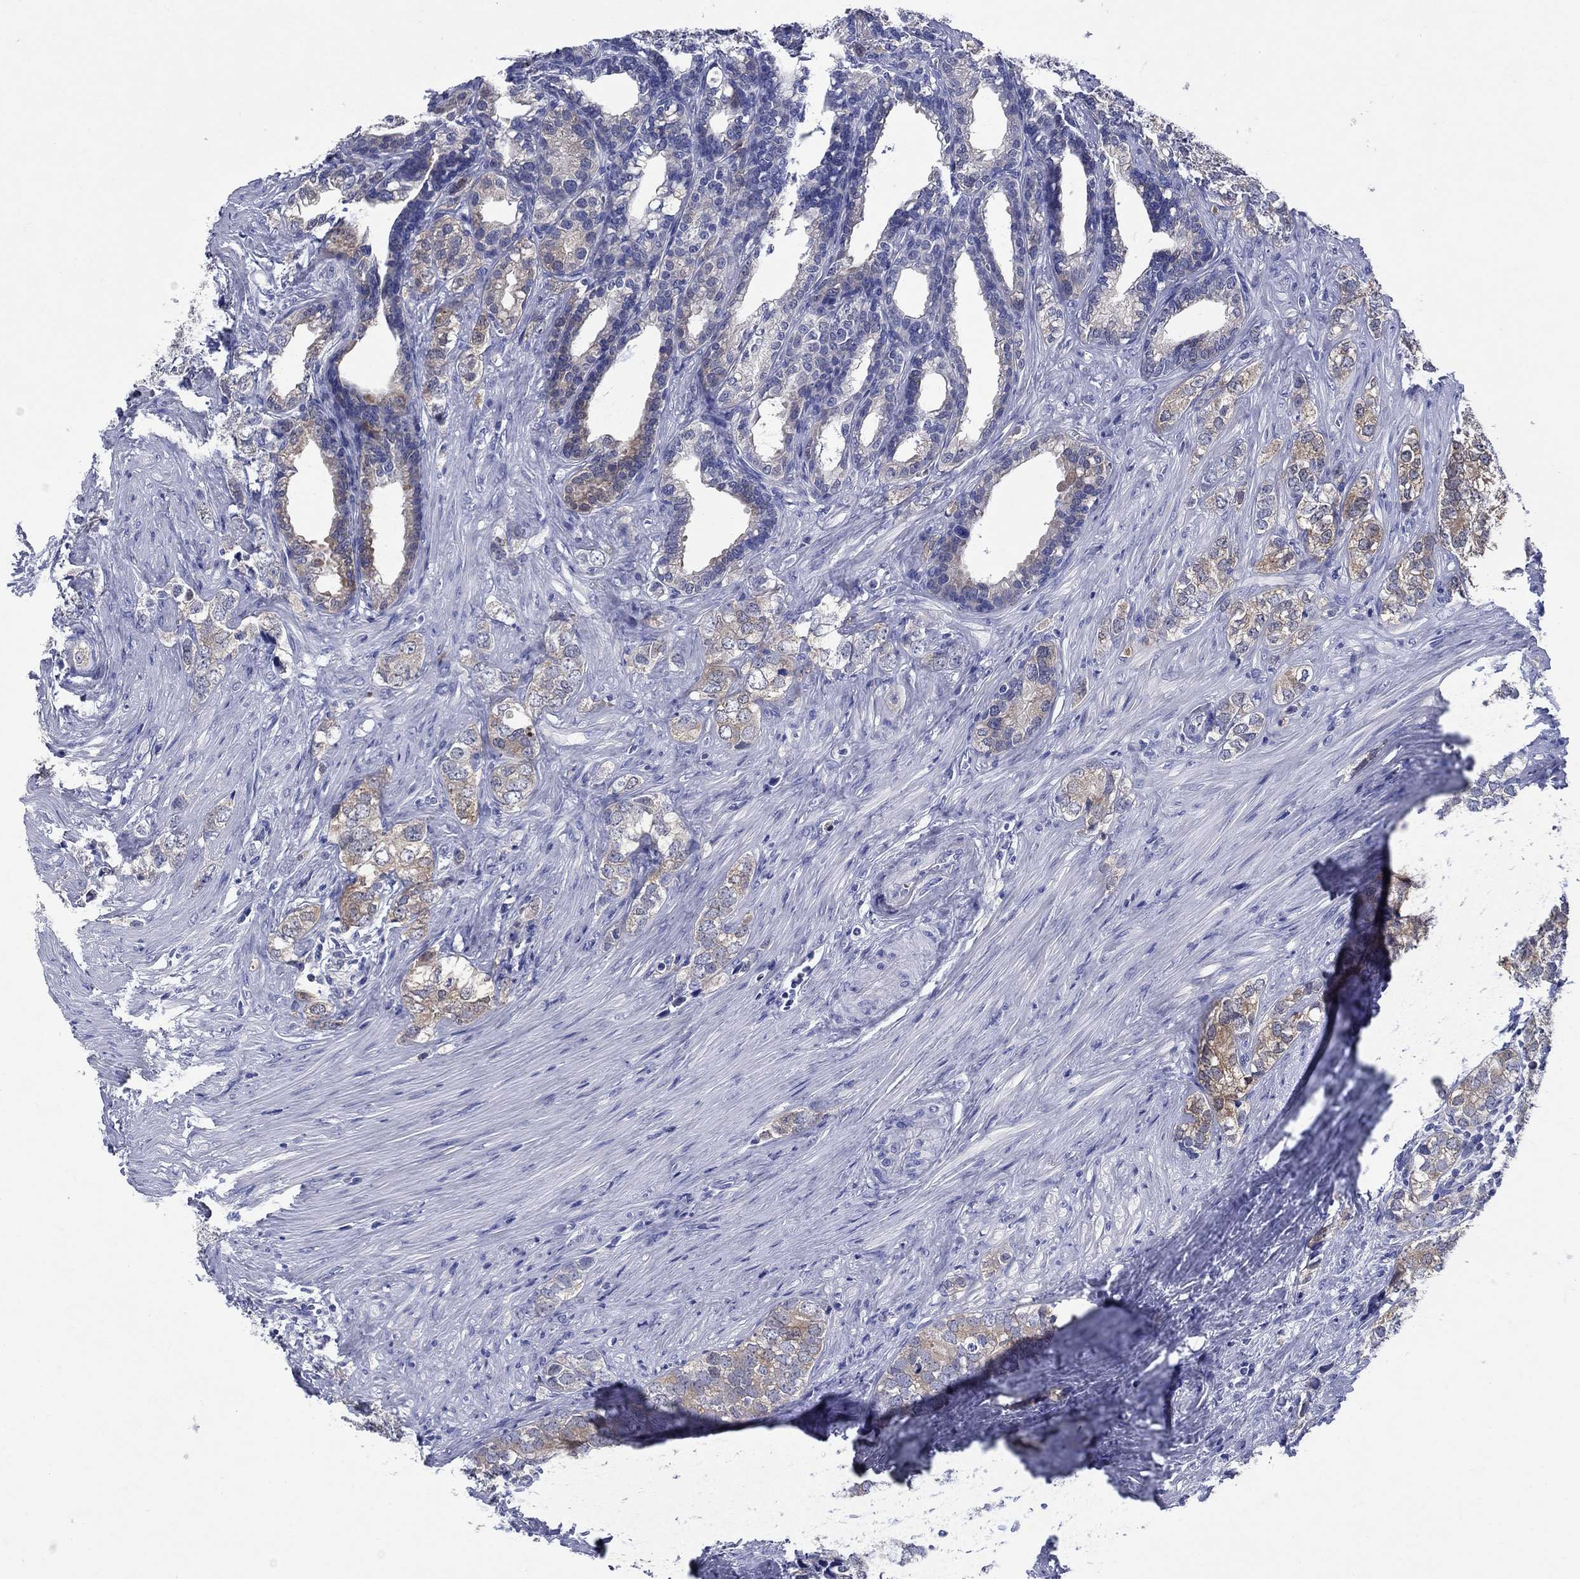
{"staining": {"intensity": "moderate", "quantity": "25%-75%", "location": "cytoplasmic/membranous"}, "tissue": "prostate cancer", "cell_type": "Tumor cells", "image_type": "cancer", "snomed": [{"axis": "morphology", "description": "Adenocarcinoma, NOS"}, {"axis": "topography", "description": "Prostate and seminal vesicle, NOS"}], "caption": "Moderate cytoplasmic/membranous positivity is present in approximately 25%-75% of tumor cells in prostate cancer (adenocarcinoma). The staining was performed using DAB (3,3'-diaminobenzidine) to visualize the protein expression in brown, while the nuclei were stained in blue with hematoxylin (Magnification: 20x).", "gene": "SULT2B1", "patient": {"sex": "male", "age": 63}}